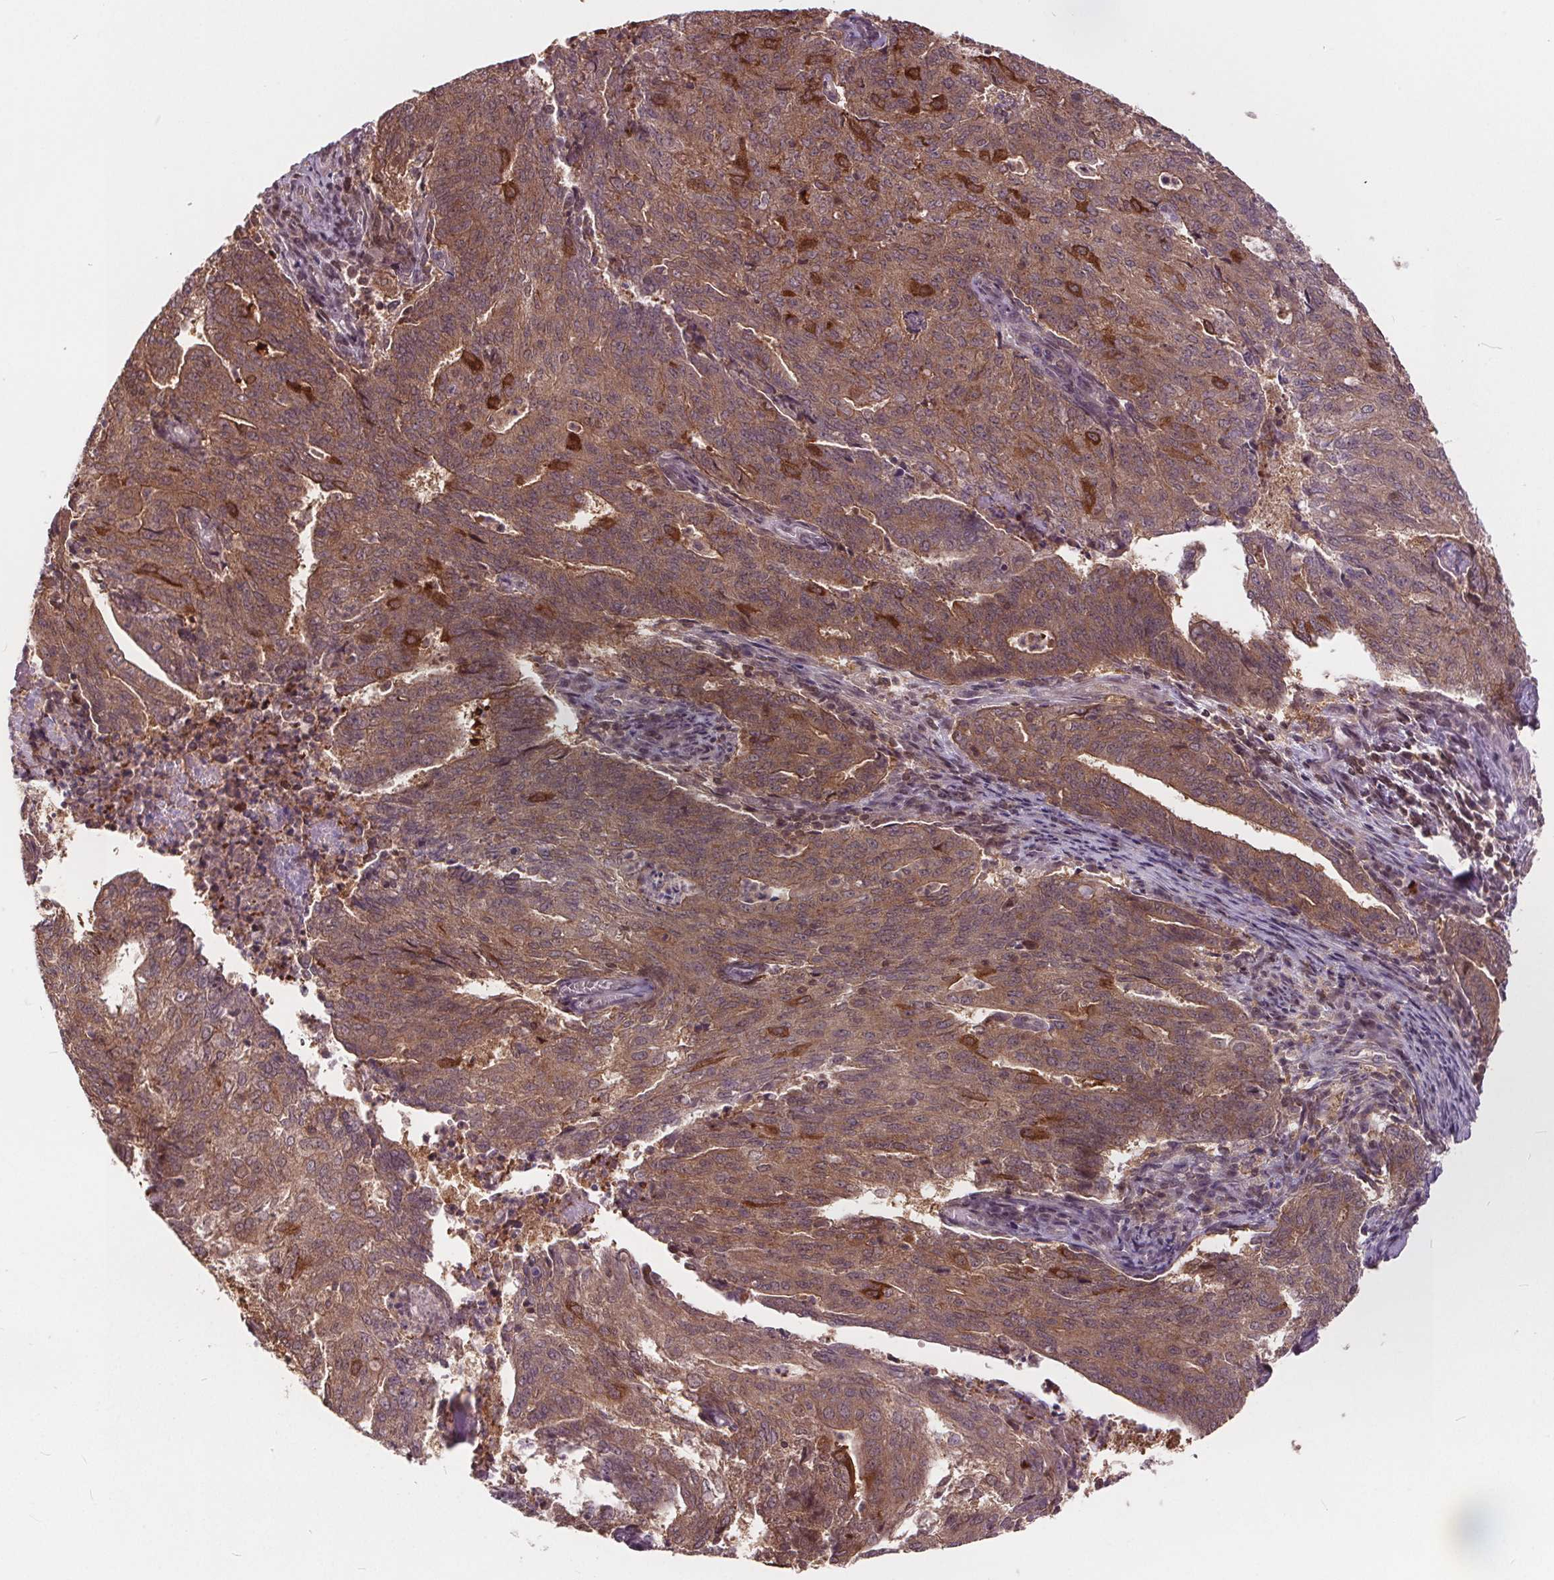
{"staining": {"intensity": "moderate", "quantity": ">75%", "location": "cytoplasmic/membranous"}, "tissue": "endometrial cancer", "cell_type": "Tumor cells", "image_type": "cancer", "snomed": [{"axis": "morphology", "description": "Adenocarcinoma, NOS"}, {"axis": "topography", "description": "Endometrium"}], "caption": "A high-resolution histopathology image shows IHC staining of endometrial cancer, which displays moderate cytoplasmic/membranous staining in about >75% of tumor cells.", "gene": "HIF1AN", "patient": {"sex": "female", "age": 82}}